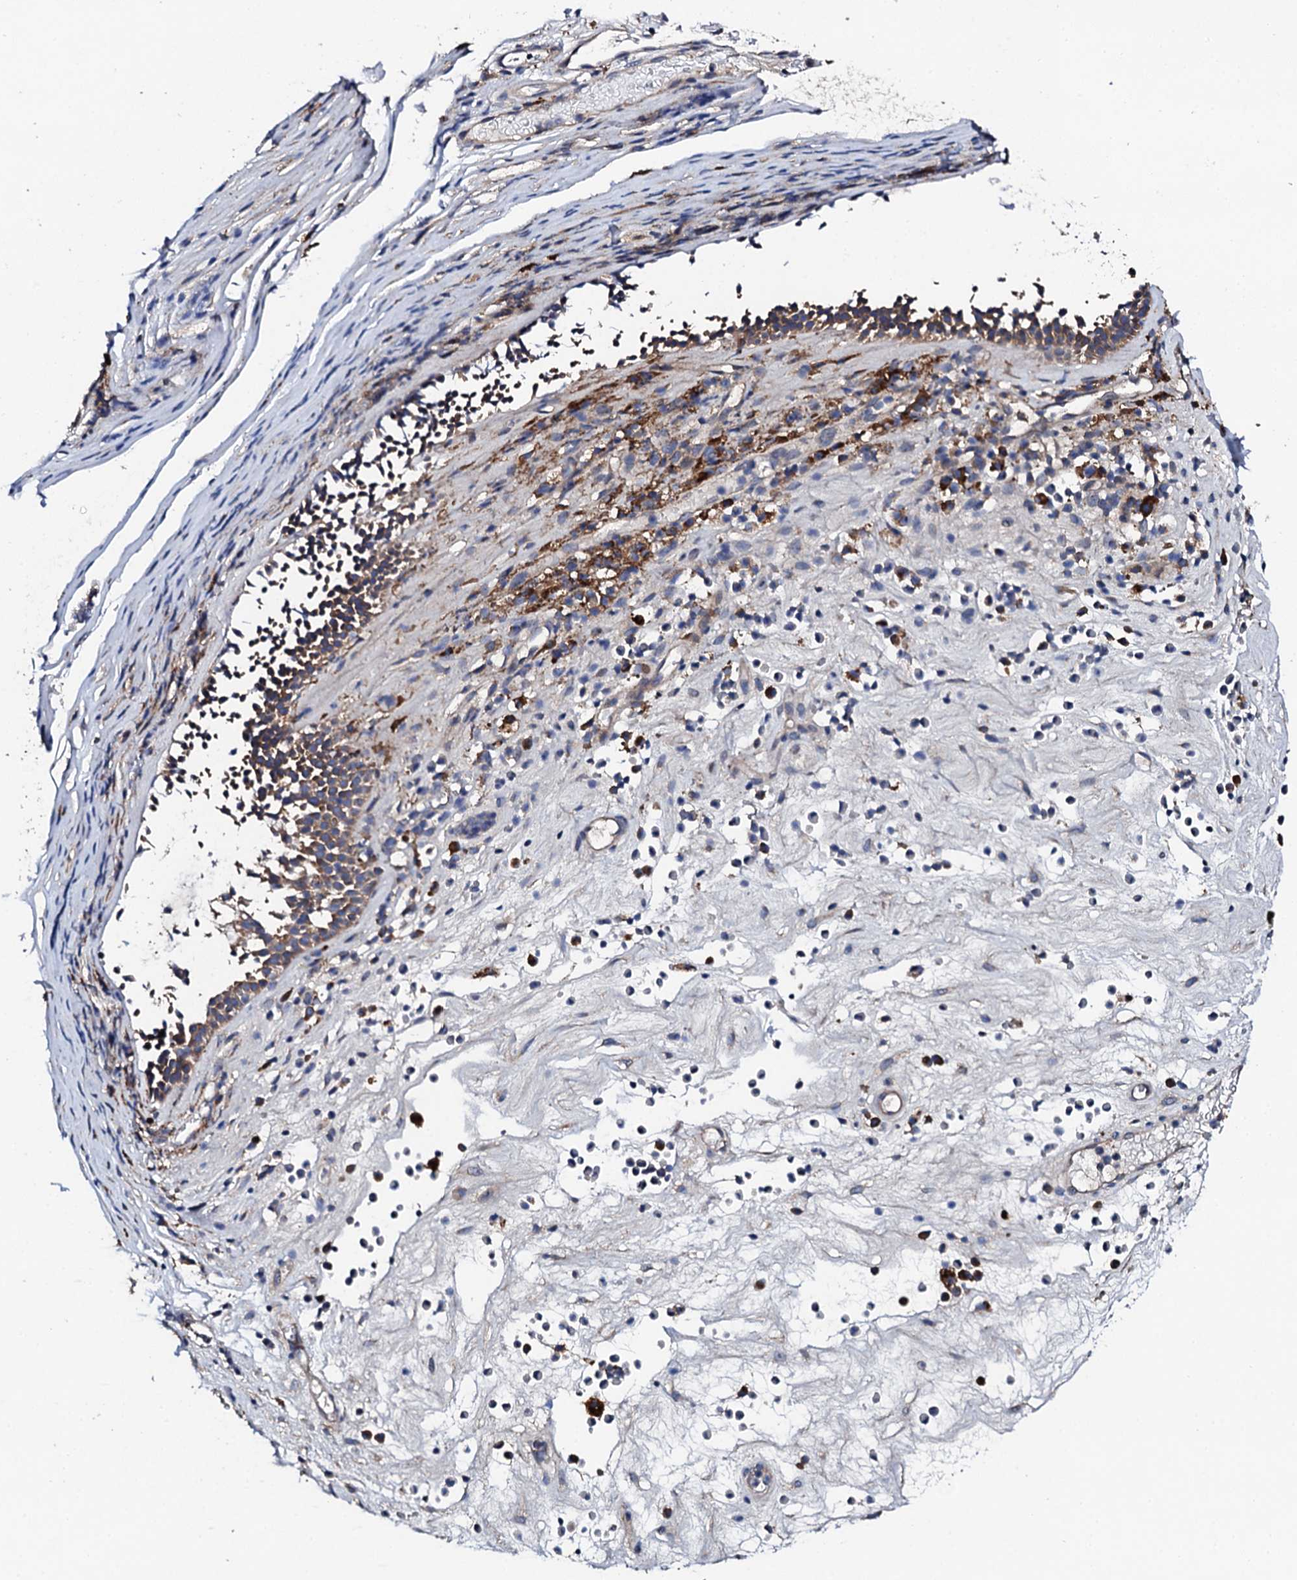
{"staining": {"intensity": "moderate", "quantity": "25%-75%", "location": "cytoplasmic/membranous"}, "tissue": "nasopharynx", "cell_type": "Respiratory epithelial cells", "image_type": "normal", "snomed": [{"axis": "morphology", "description": "Normal tissue, NOS"}, {"axis": "morphology", "description": "Inflammation, NOS"}, {"axis": "morphology", "description": "Malignant melanoma, Metastatic site"}, {"axis": "topography", "description": "Nasopharynx"}], "caption": "The micrograph displays immunohistochemical staining of unremarkable nasopharynx. There is moderate cytoplasmic/membranous staining is identified in about 25%-75% of respiratory epithelial cells. (brown staining indicates protein expression, while blue staining denotes nuclei).", "gene": "LIPT2", "patient": {"sex": "male", "age": 70}}